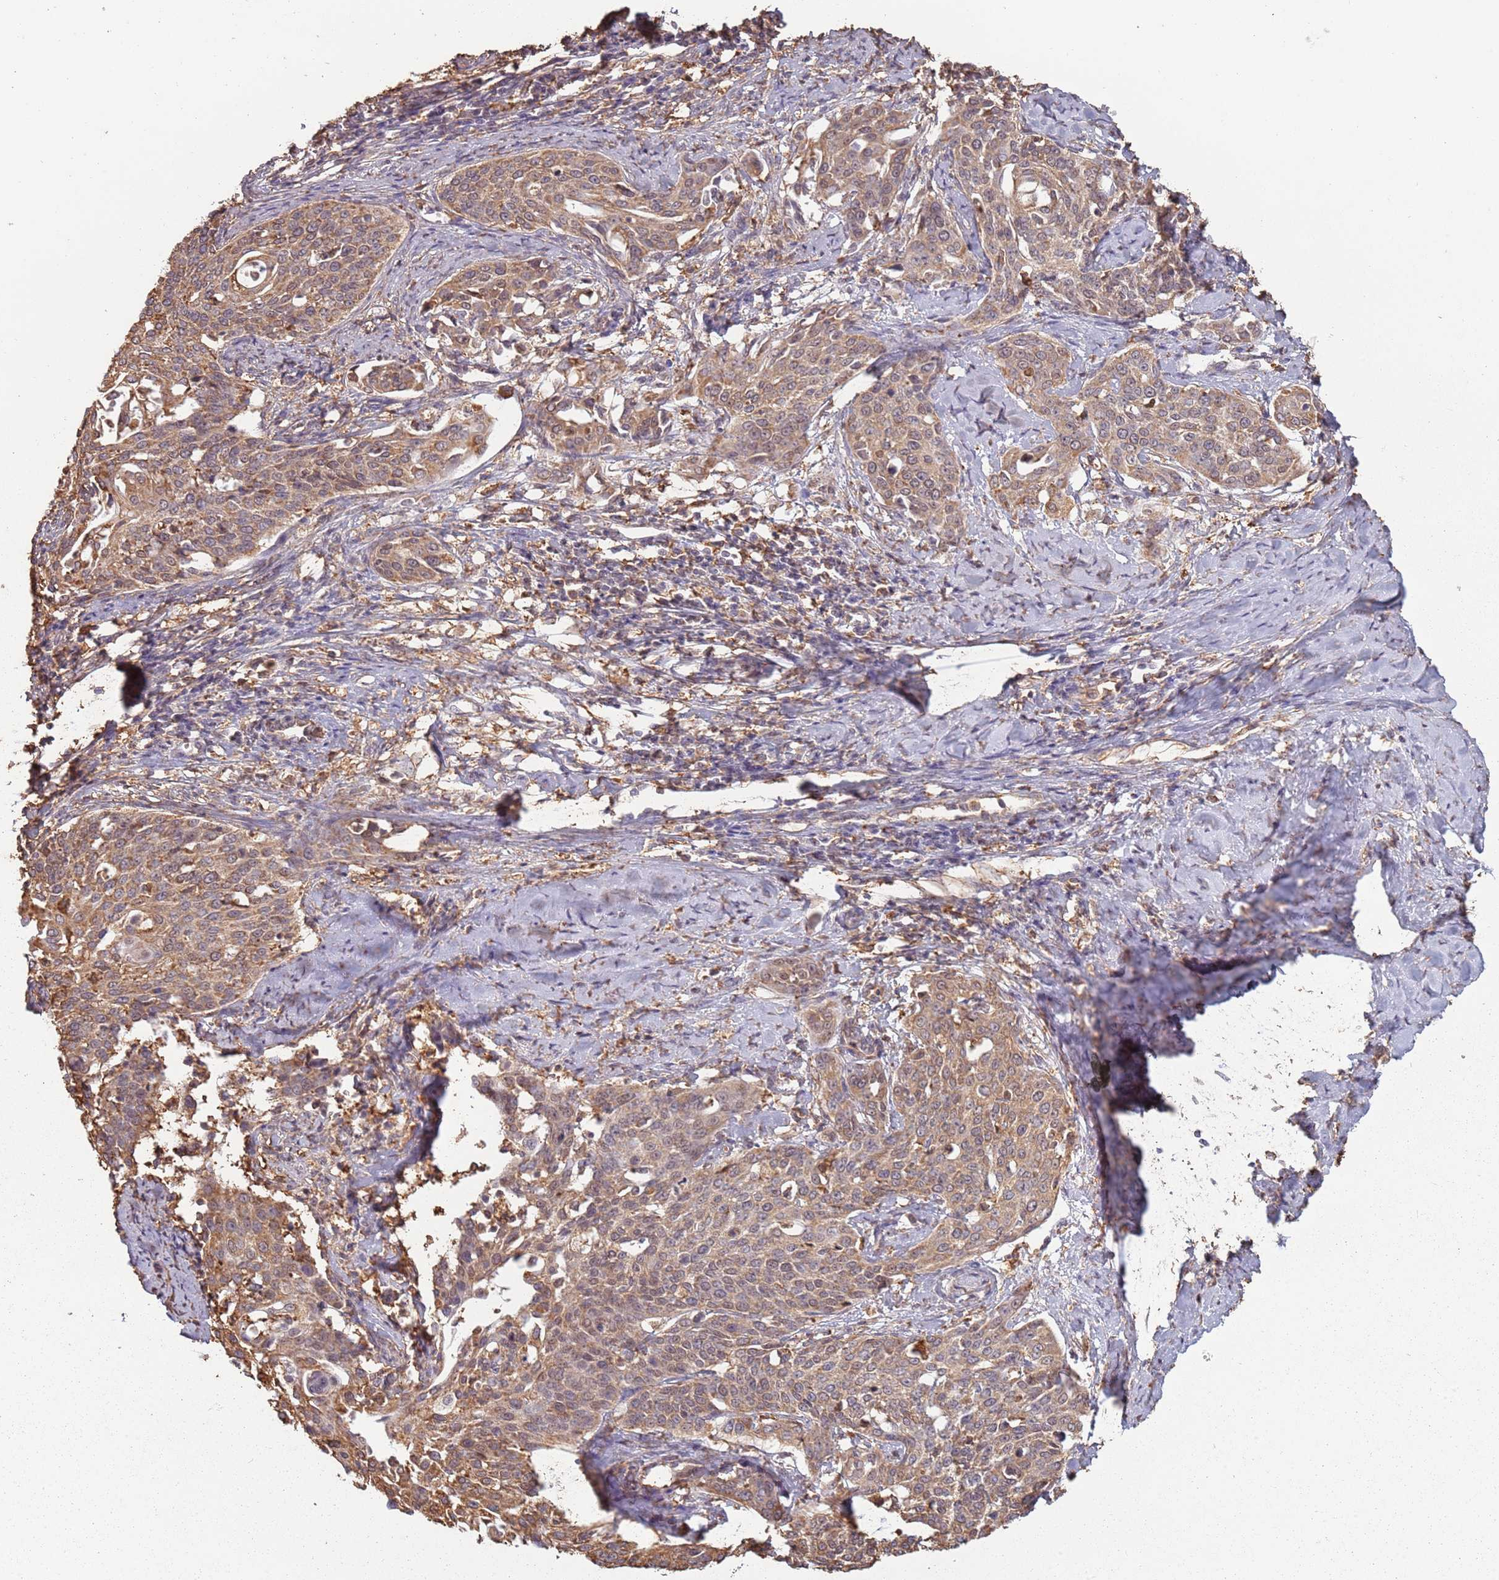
{"staining": {"intensity": "weak", "quantity": ">75%", "location": "cytoplasmic/membranous,nuclear"}, "tissue": "cervical cancer", "cell_type": "Tumor cells", "image_type": "cancer", "snomed": [{"axis": "morphology", "description": "Squamous cell carcinoma, NOS"}, {"axis": "topography", "description": "Cervix"}], "caption": "Protein expression analysis of human squamous cell carcinoma (cervical) reveals weak cytoplasmic/membranous and nuclear expression in about >75% of tumor cells.", "gene": "ATOSB", "patient": {"sex": "female", "age": 44}}